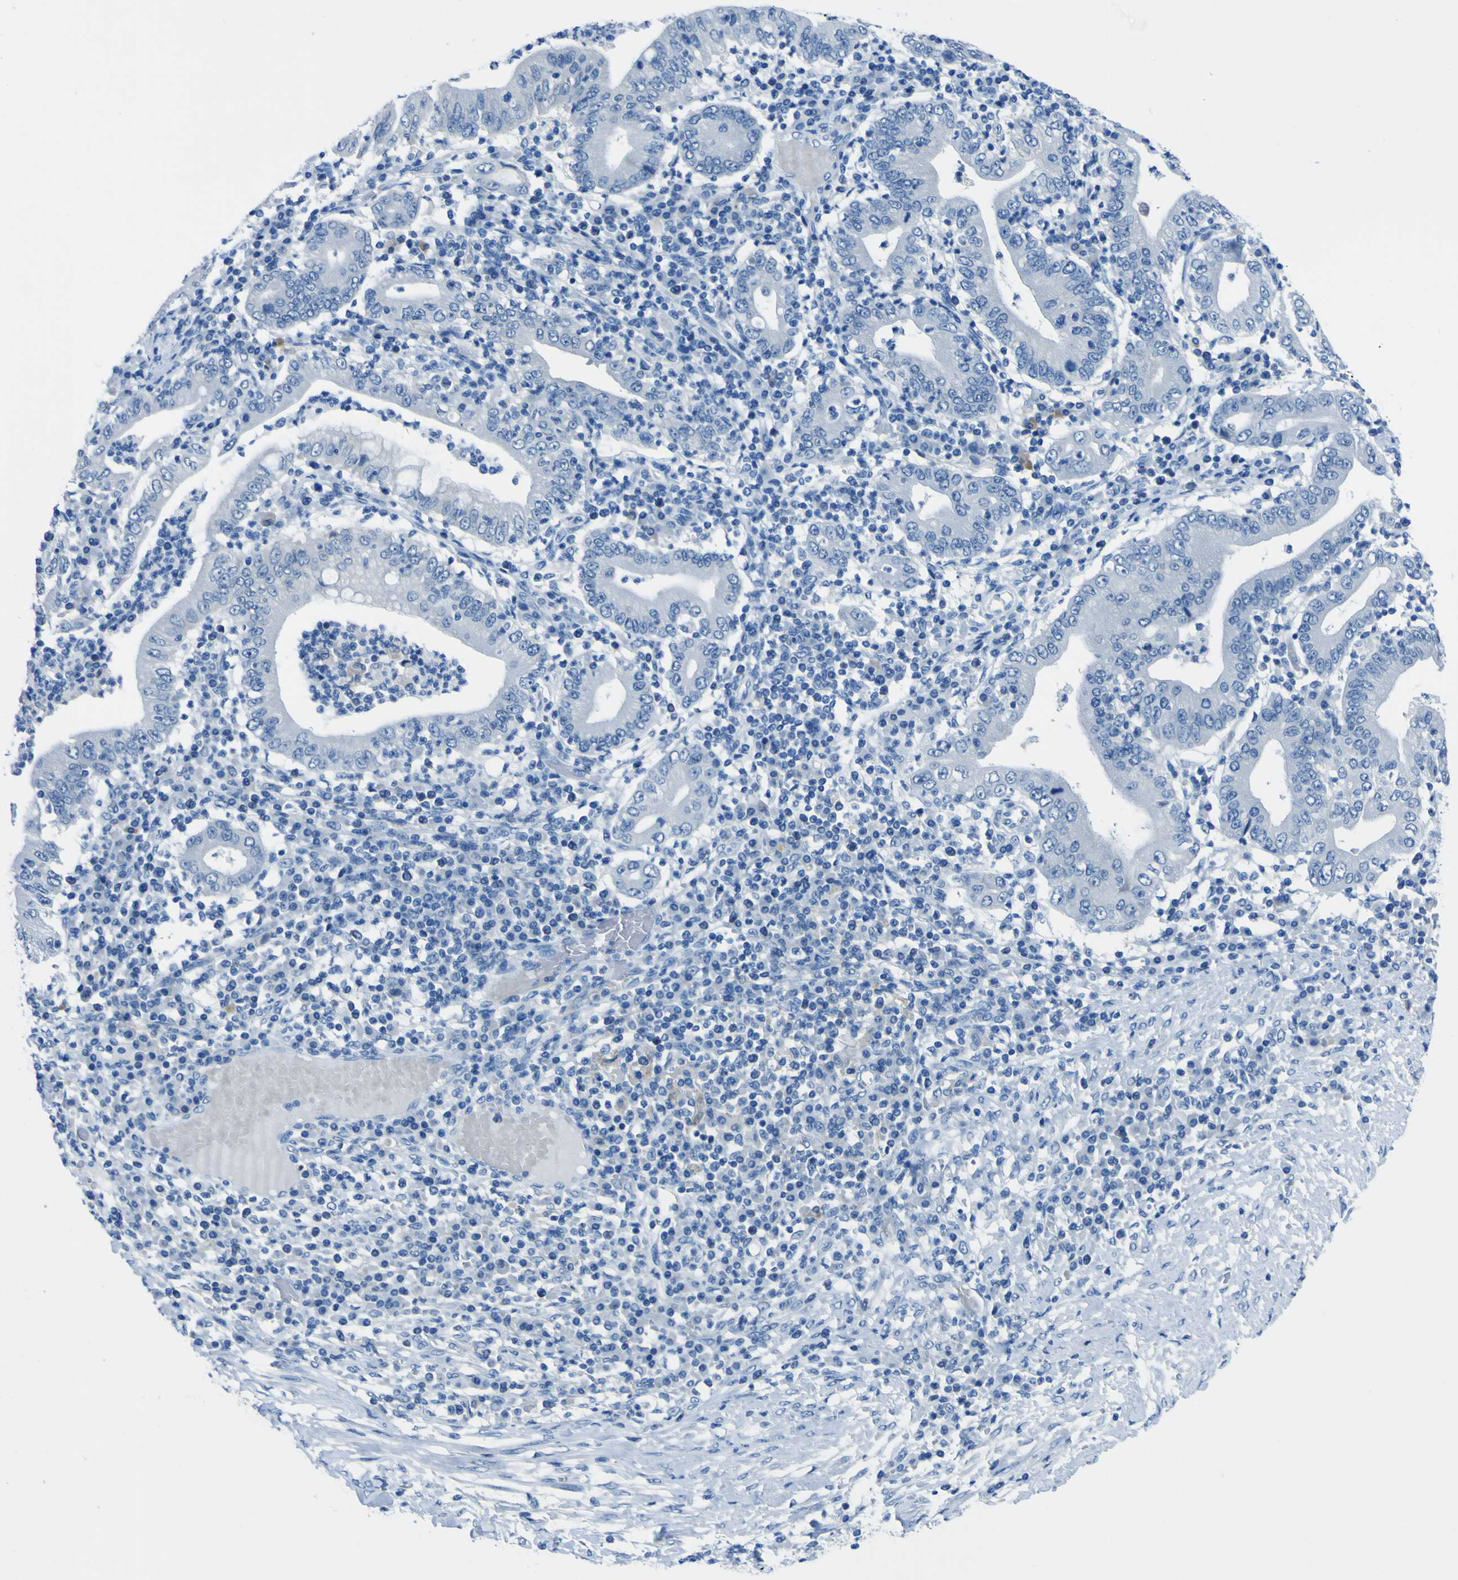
{"staining": {"intensity": "negative", "quantity": "none", "location": "none"}, "tissue": "stomach cancer", "cell_type": "Tumor cells", "image_type": "cancer", "snomed": [{"axis": "morphology", "description": "Normal tissue, NOS"}, {"axis": "morphology", "description": "Adenocarcinoma, NOS"}, {"axis": "topography", "description": "Esophagus"}, {"axis": "topography", "description": "Stomach, upper"}, {"axis": "topography", "description": "Peripheral nerve tissue"}], "caption": "Tumor cells are negative for protein expression in human stomach cancer.", "gene": "PHKG1", "patient": {"sex": "male", "age": 62}}